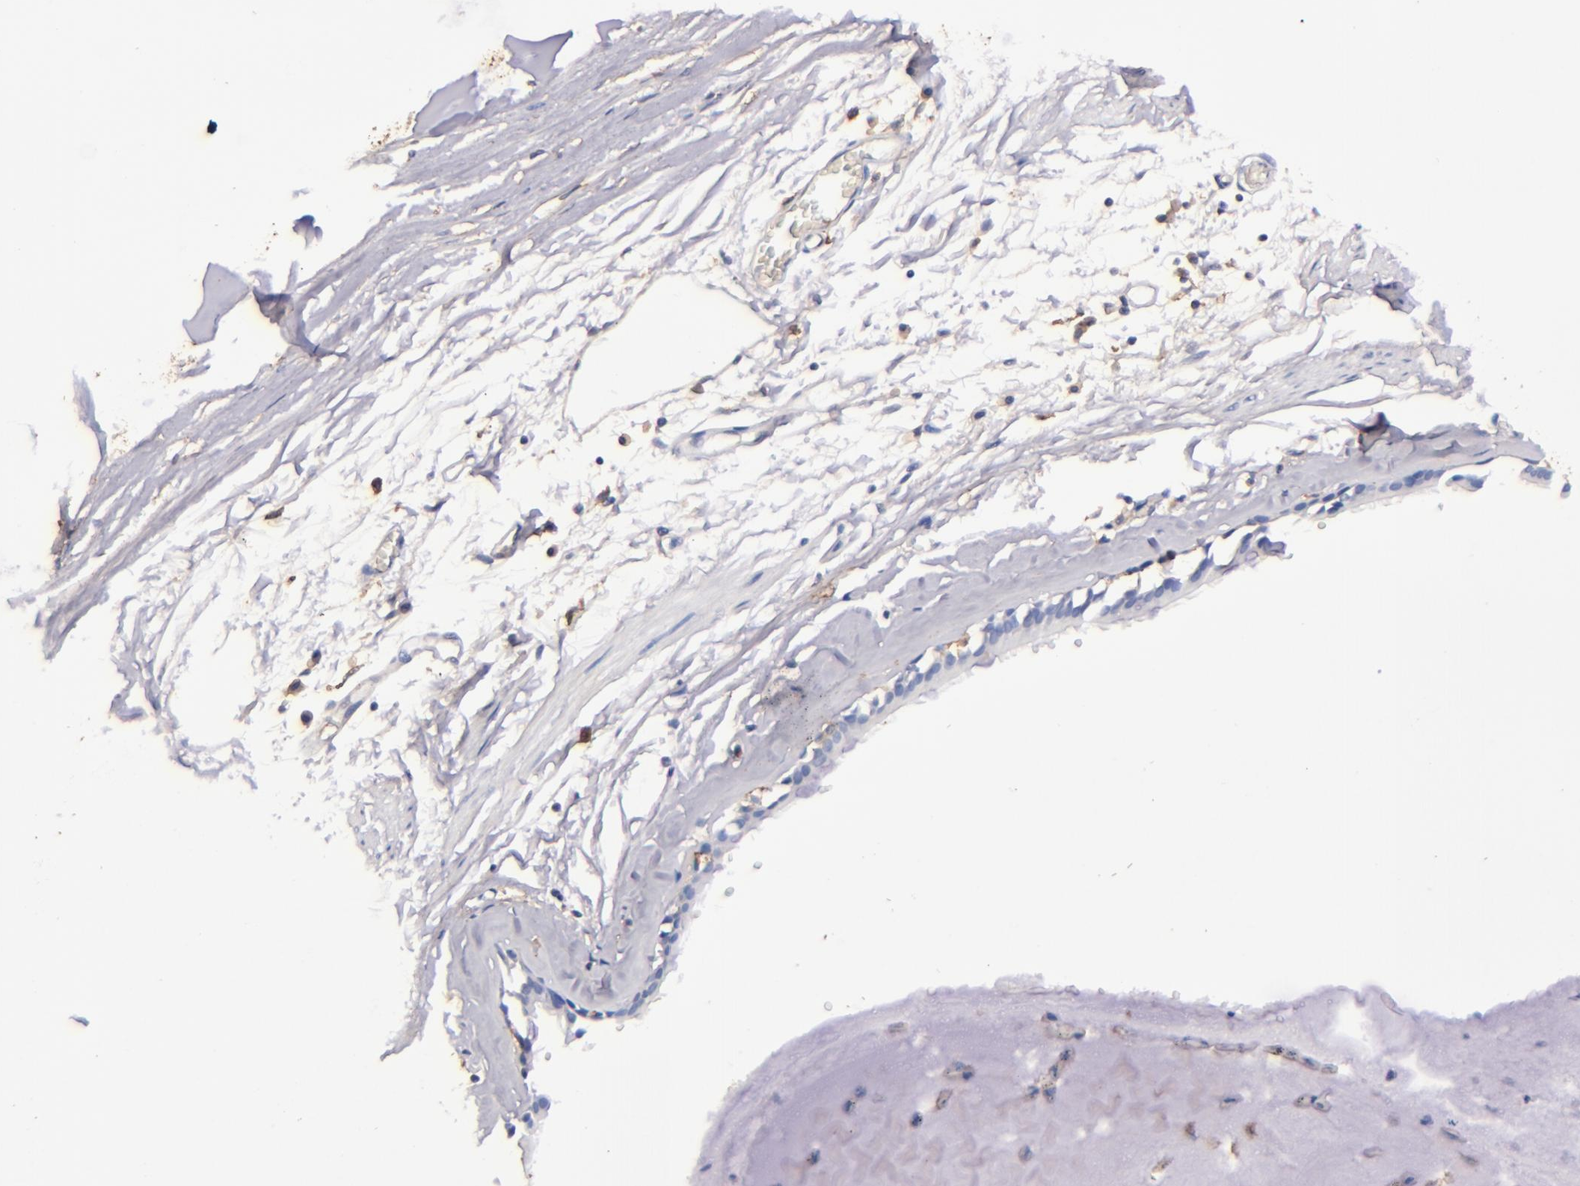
{"staining": {"intensity": "moderate", "quantity": "<25%", "location": "cytoplasmic/membranous"}, "tissue": "adipose tissue", "cell_type": "Adipocytes", "image_type": "normal", "snomed": [{"axis": "morphology", "description": "Normal tissue, NOS"}, {"axis": "topography", "description": "Bronchus"}, {"axis": "topography", "description": "Lung"}], "caption": "This micrograph shows benign adipose tissue stained with immunohistochemistry (IHC) to label a protein in brown. The cytoplasmic/membranous of adipocytes show moderate positivity for the protein. Nuclei are counter-stained blue.", "gene": "SIRPA", "patient": {"sex": "female", "age": 56}}